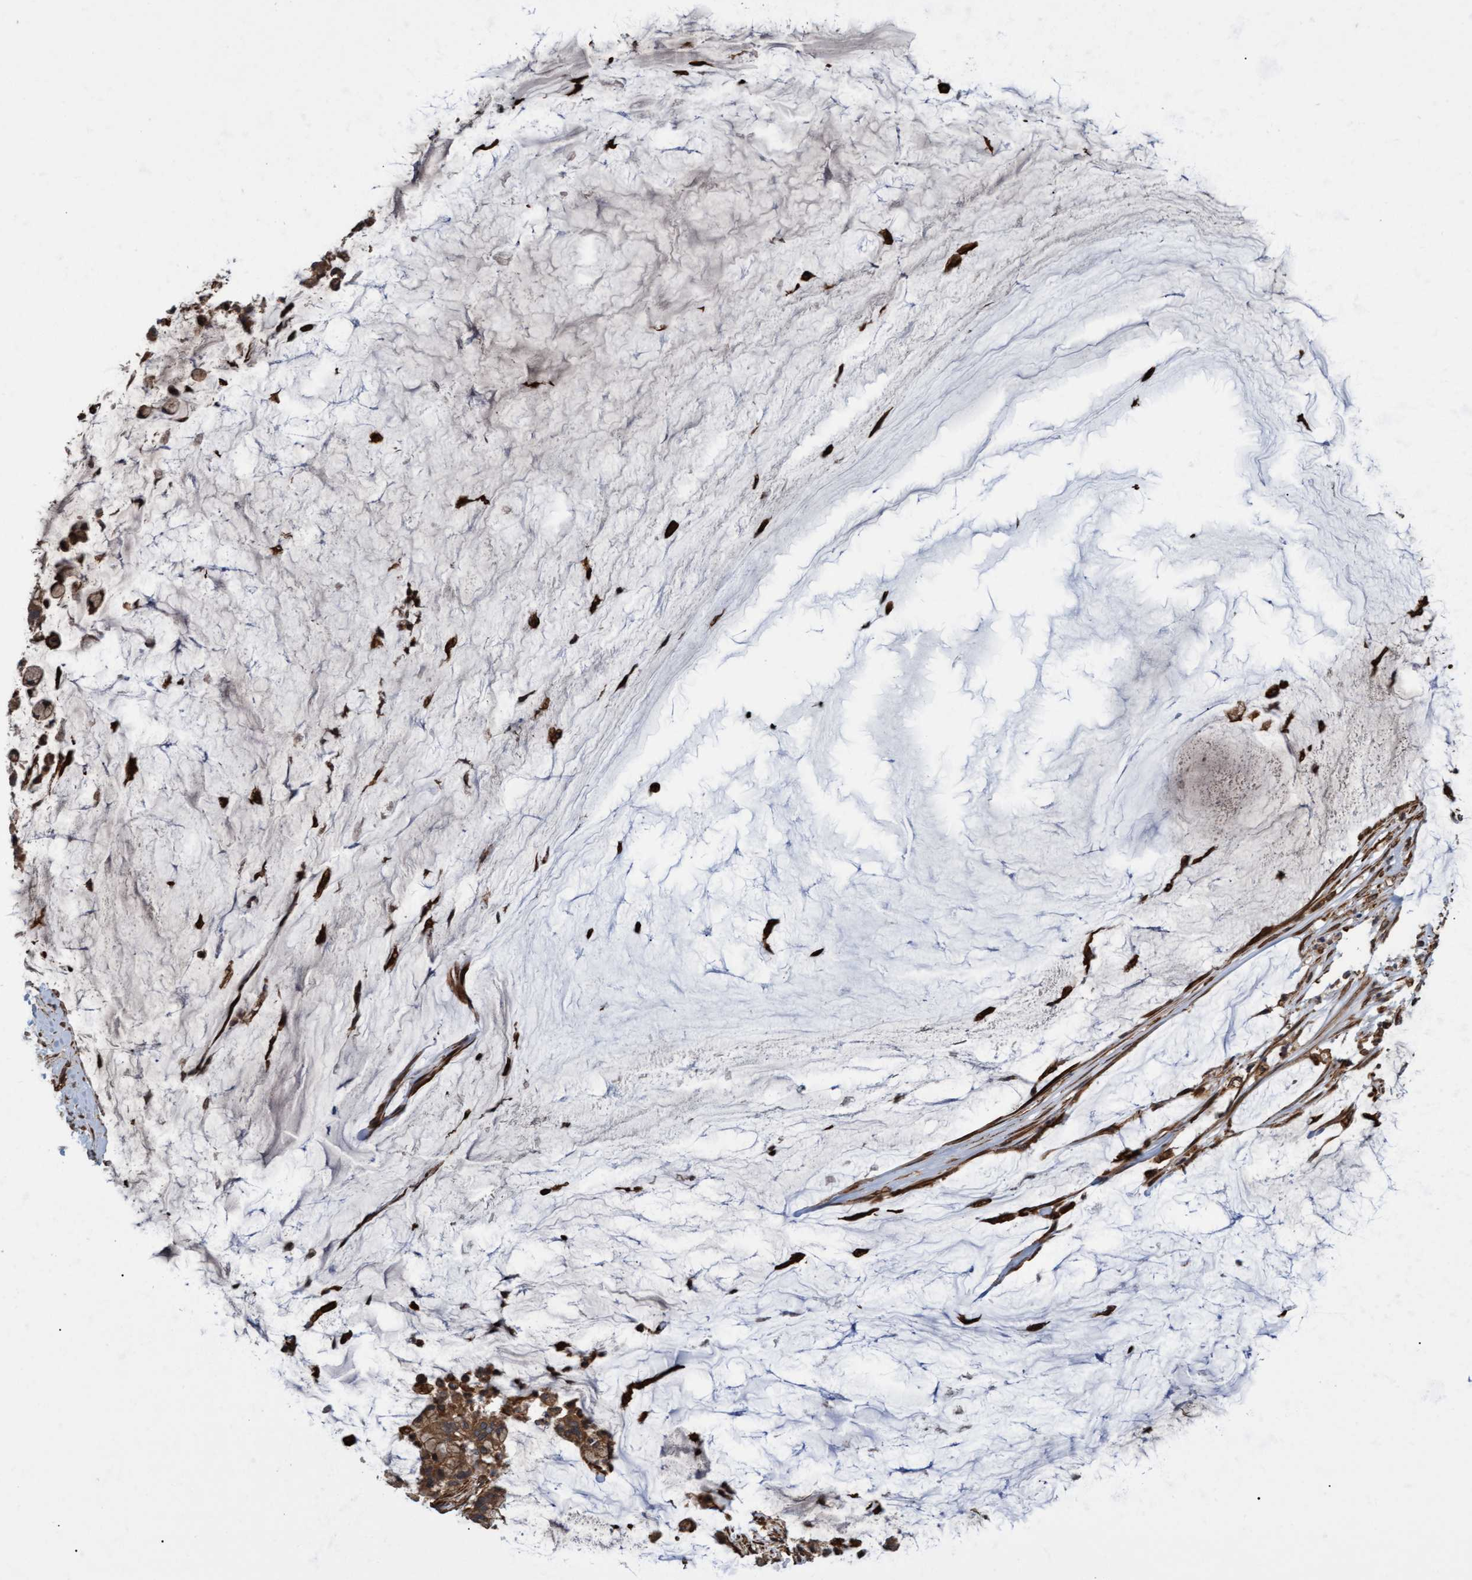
{"staining": {"intensity": "moderate", "quantity": ">75%", "location": "cytoplasmic/membranous"}, "tissue": "pancreatic cancer", "cell_type": "Tumor cells", "image_type": "cancer", "snomed": [{"axis": "morphology", "description": "Adenocarcinoma, NOS"}, {"axis": "topography", "description": "Pancreas"}], "caption": "A brown stain shows moderate cytoplasmic/membranous staining of a protein in pancreatic adenocarcinoma tumor cells.", "gene": "TNFRSF10B", "patient": {"sex": "male", "age": 41}}